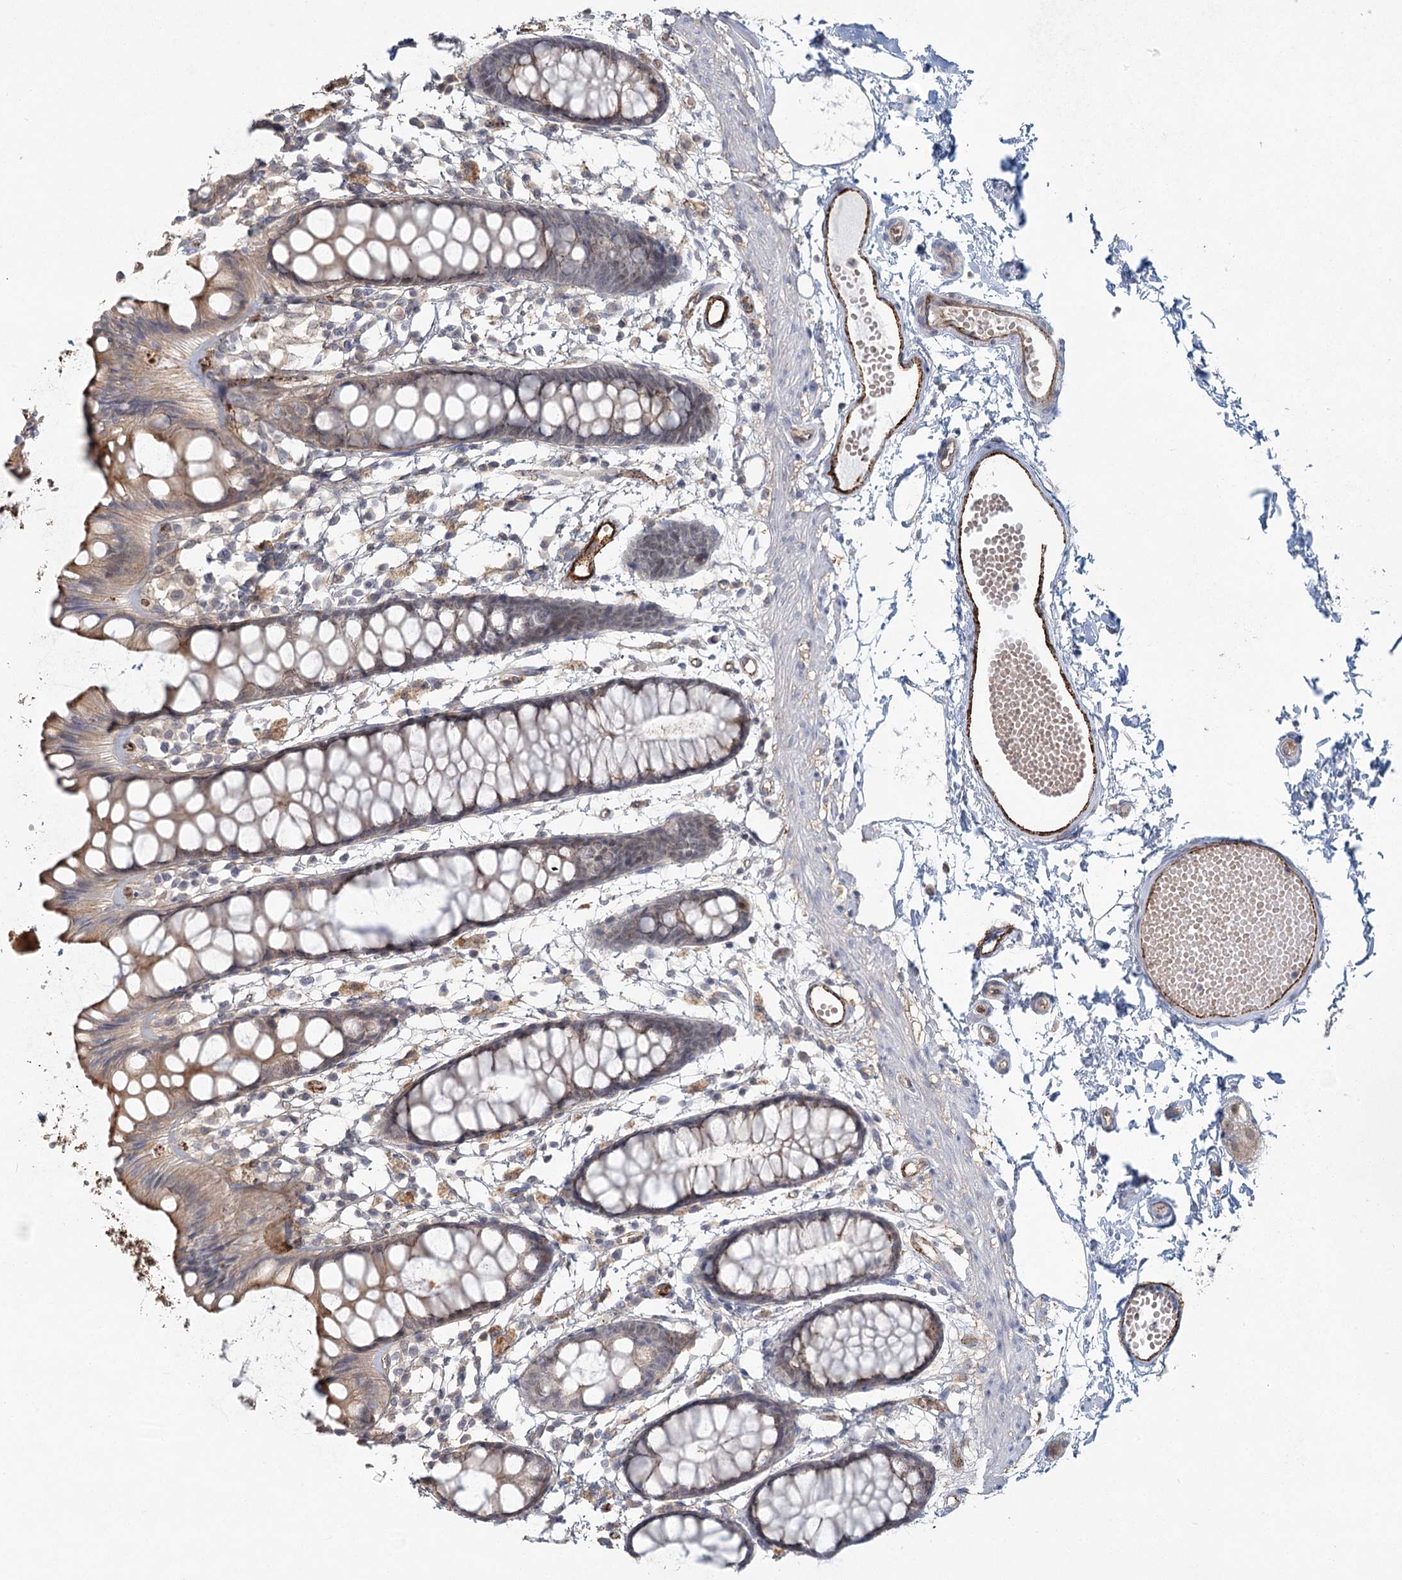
{"staining": {"intensity": "moderate", "quantity": "25%-75%", "location": "cytoplasmic/membranous"}, "tissue": "rectum", "cell_type": "Glandular cells", "image_type": "normal", "snomed": [{"axis": "morphology", "description": "Normal tissue, NOS"}, {"axis": "topography", "description": "Rectum"}], "caption": "Immunohistochemistry (DAB) staining of benign rectum displays moderate cytoplasmic/membranous protein expression in approximately 25%-75% of glandular cells.", "gene": "KBTBD4", "patient": {"sex": "female", "age": 66}}